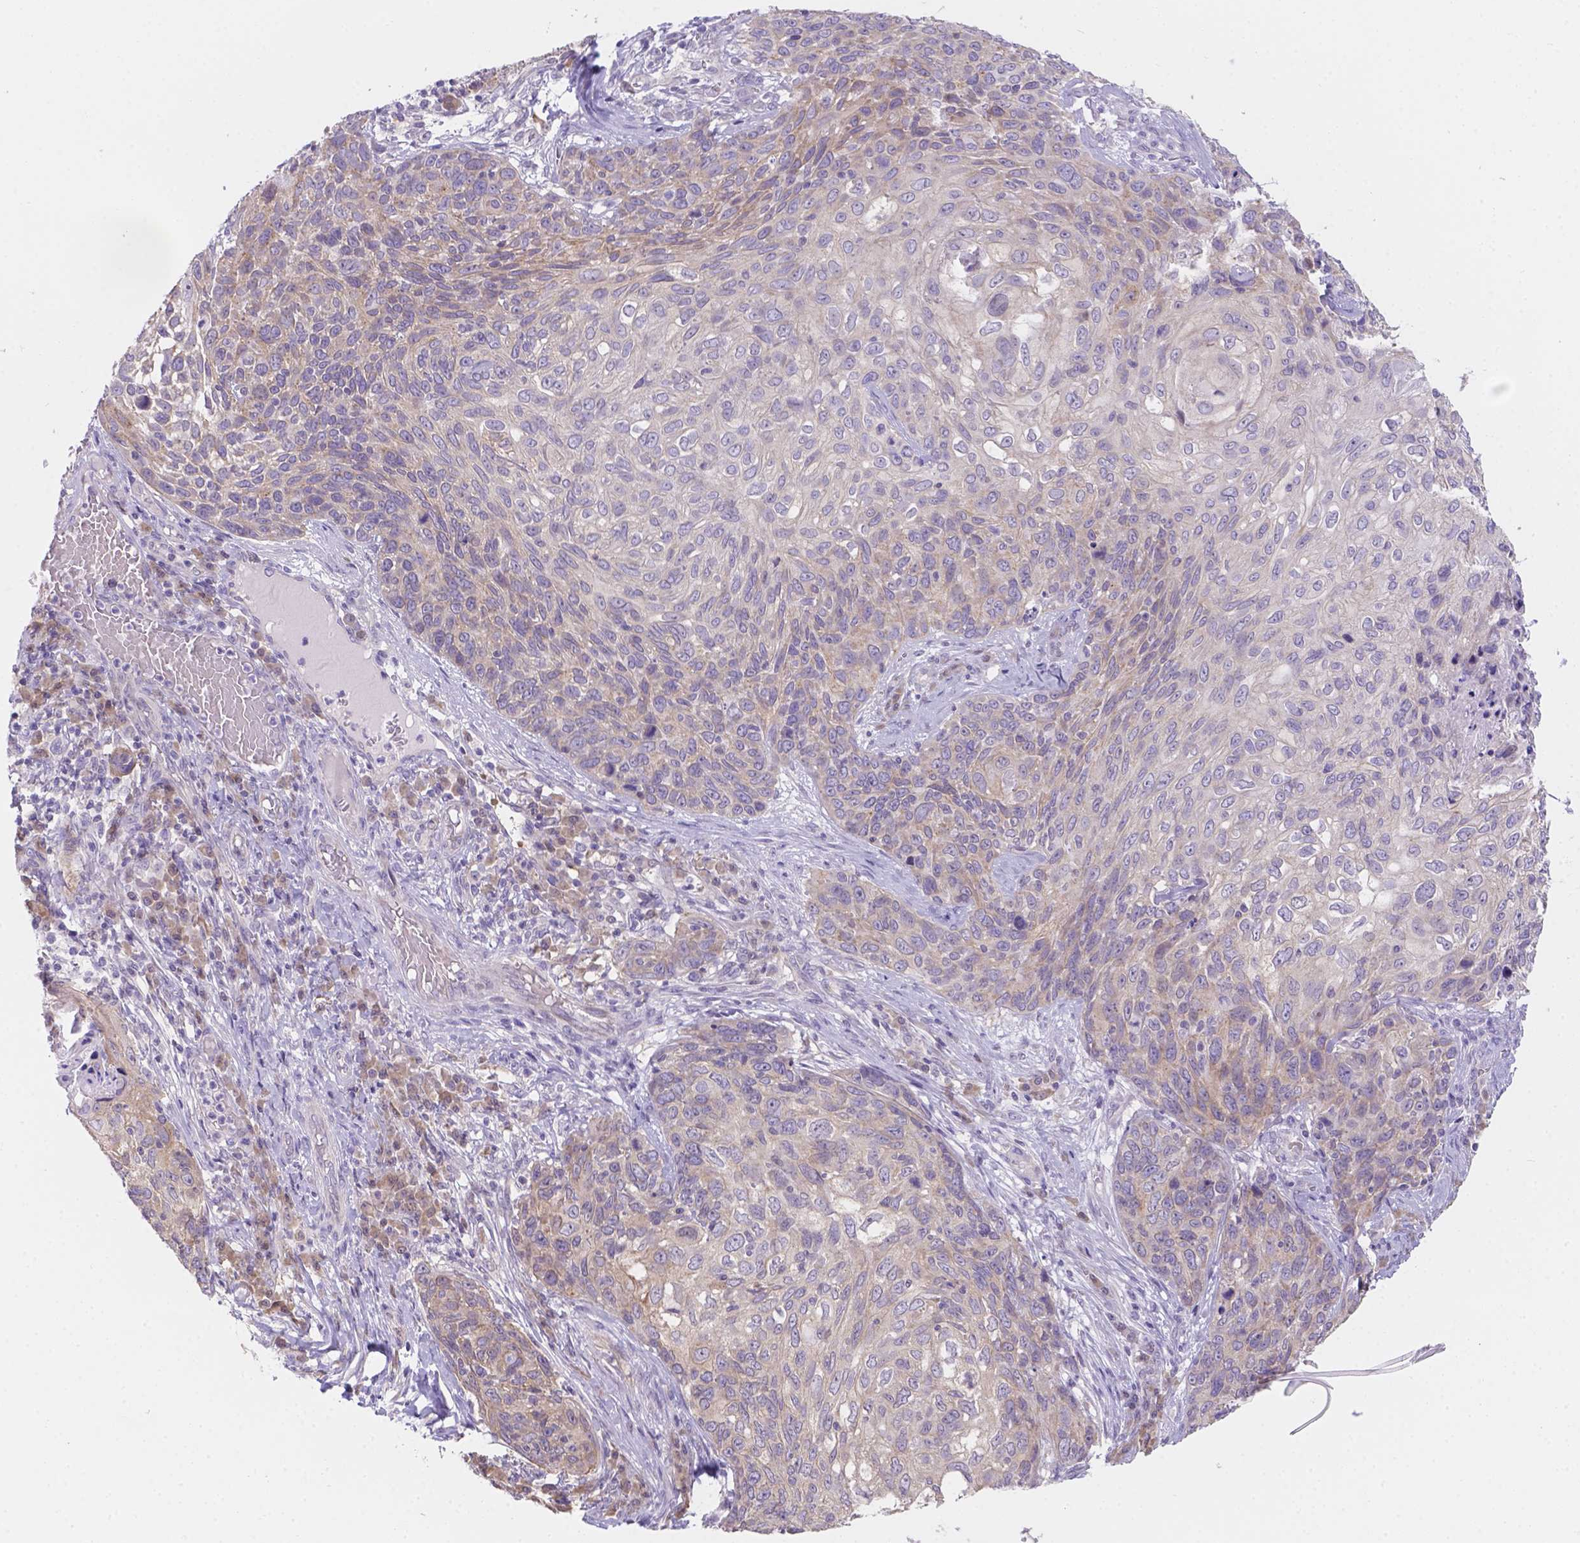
{"staining": {"intensity": "weak", "quantity": "25%-75%", "location": "cytoplasmic/membranous"}, "tissue": "skin cancer", "cell_type": "Tumor cells", "image_type": "cancer", "snomed": [{"axis": "morphology", "description": "Squamous cell carcinoma, NOS"}, {"axis": "topography", "description": "Skin"}], "caption": "A low amount of weak cytoplasmic/membranous expression is seen in about 25%-75% of tumor cells in skin cancer (squamous cell carcinoma) tissue. Nuclei are stained in blue.", "gene": "CD96", "patient": {"sex": "male", "age": 92}}